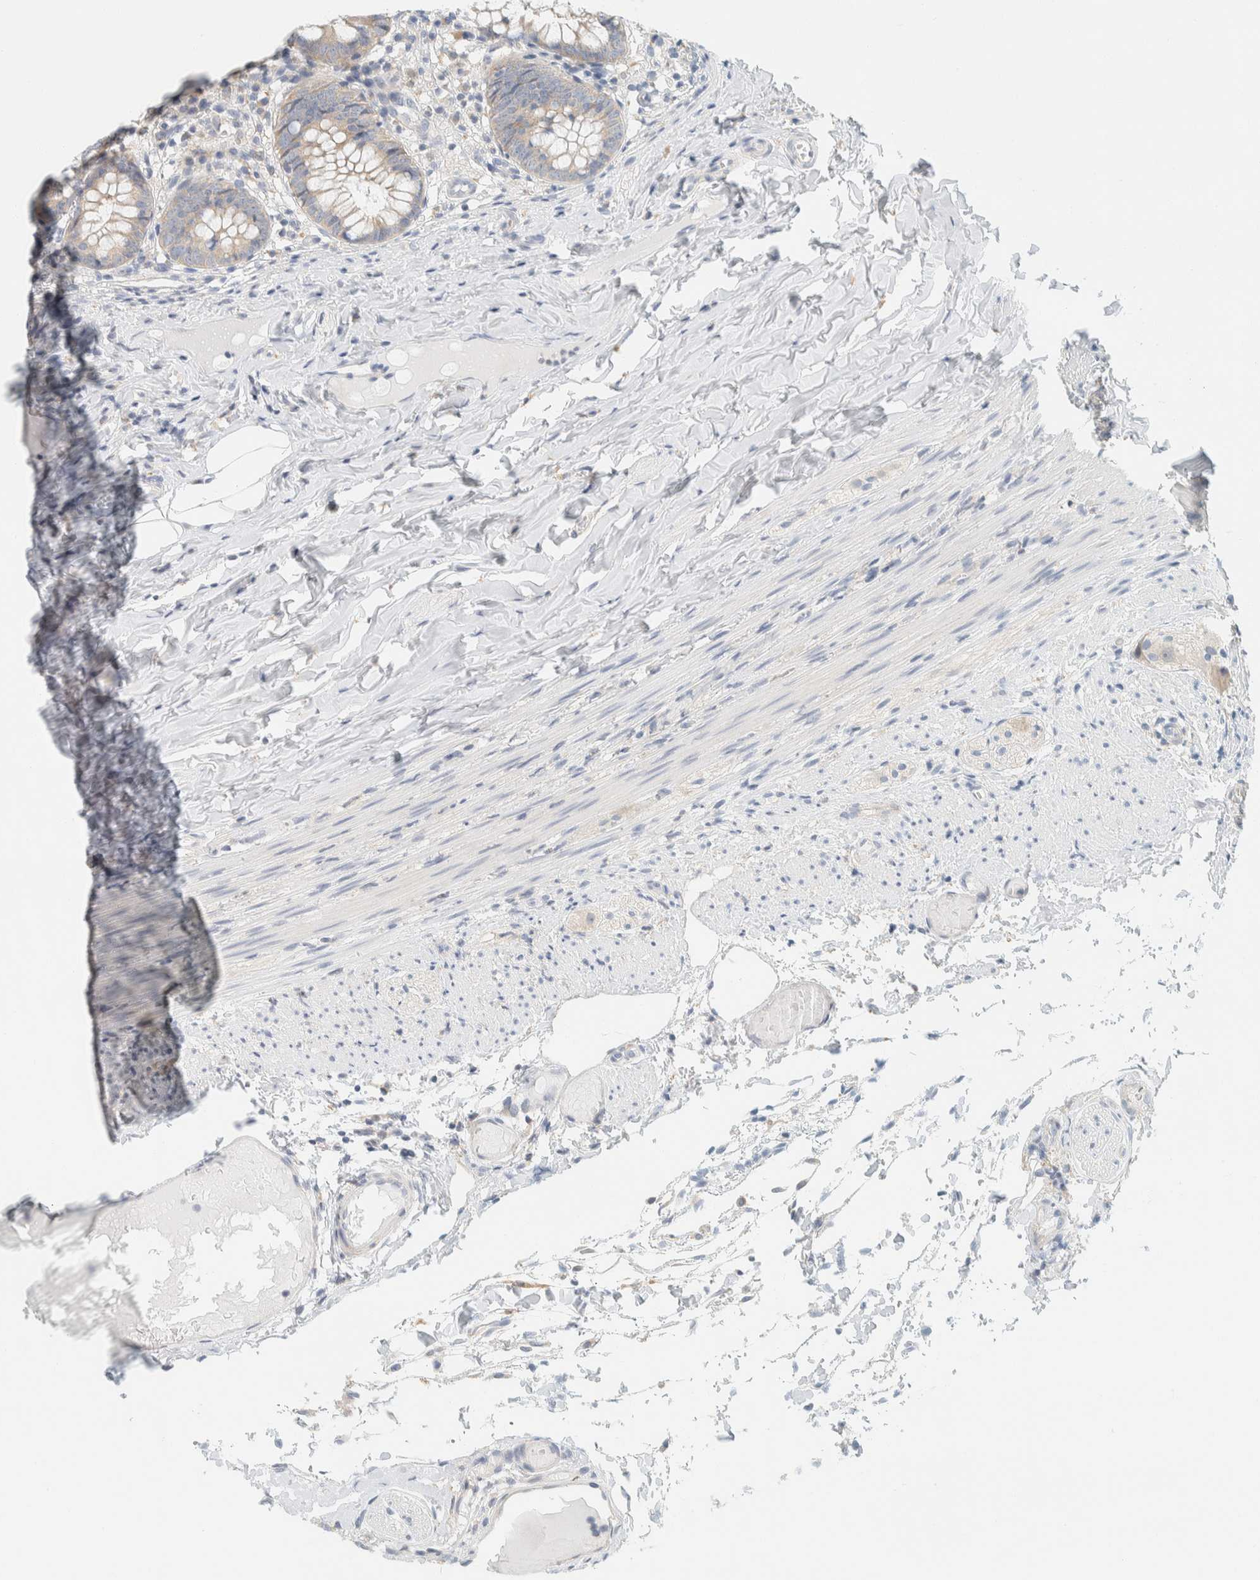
{"staining": {"intensity": "weak", "quantity": ">75%", "location": "cytoplasmic/membranous"}, "tissue": "appendix", "cell_type": "Glandular cells", "image_type": "normal", "snomed": [{"axis": "morphology", "description": "Normal tissue, NOS"}, {"axis": "topography", "description": "Appendix"}], "caption": "Immunohistochemistry (IHC) (DAB (3,3'-diaminobenzidine)) staining of benign appendix displays weak cytoplasmic/membranous protein positivity in approximately >75% of glandular cells.", "gene": "AARSD1", "patient": {"sex": "male", "age": 8}}